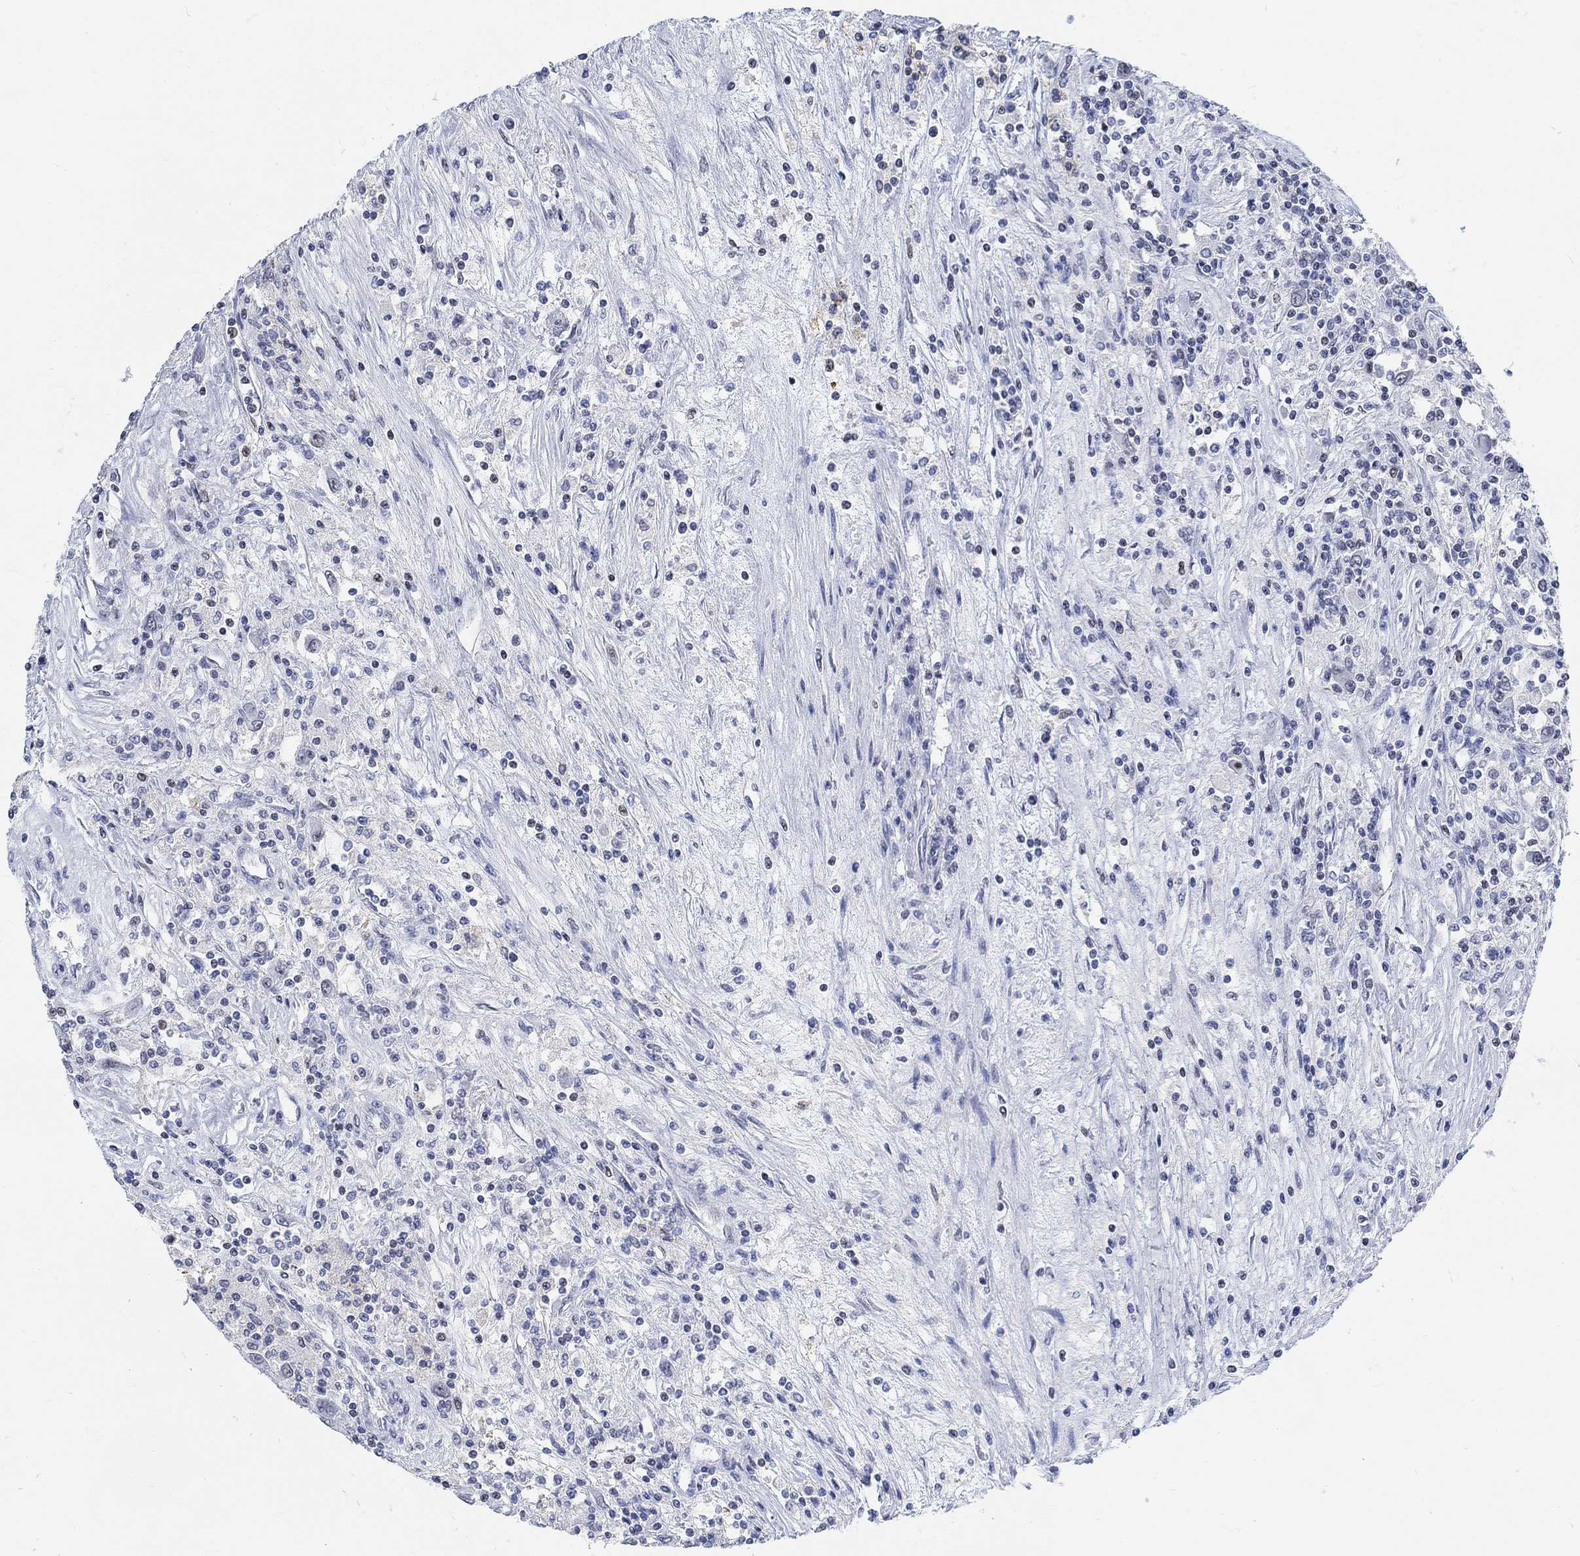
{"staining": {"intensity": "negative", "quantity": "none", "location": "none"}, "tissue": "renal cancer", "cell_type": "Tumor cells", "image_type": "cancer", "snomed": [{"axis": "morphology", "description": "Adenocarcinoma, NOS"}, {"axis": "topography", "description": "Kidney"}], "caption": "Human adenocarcinoma (renal) stained for a protein using immunohistochemistry (IHC) reveals no expression in tumor cells.", "gene": "KCNH8", "patient": {"sex": "female", "age": 67}}